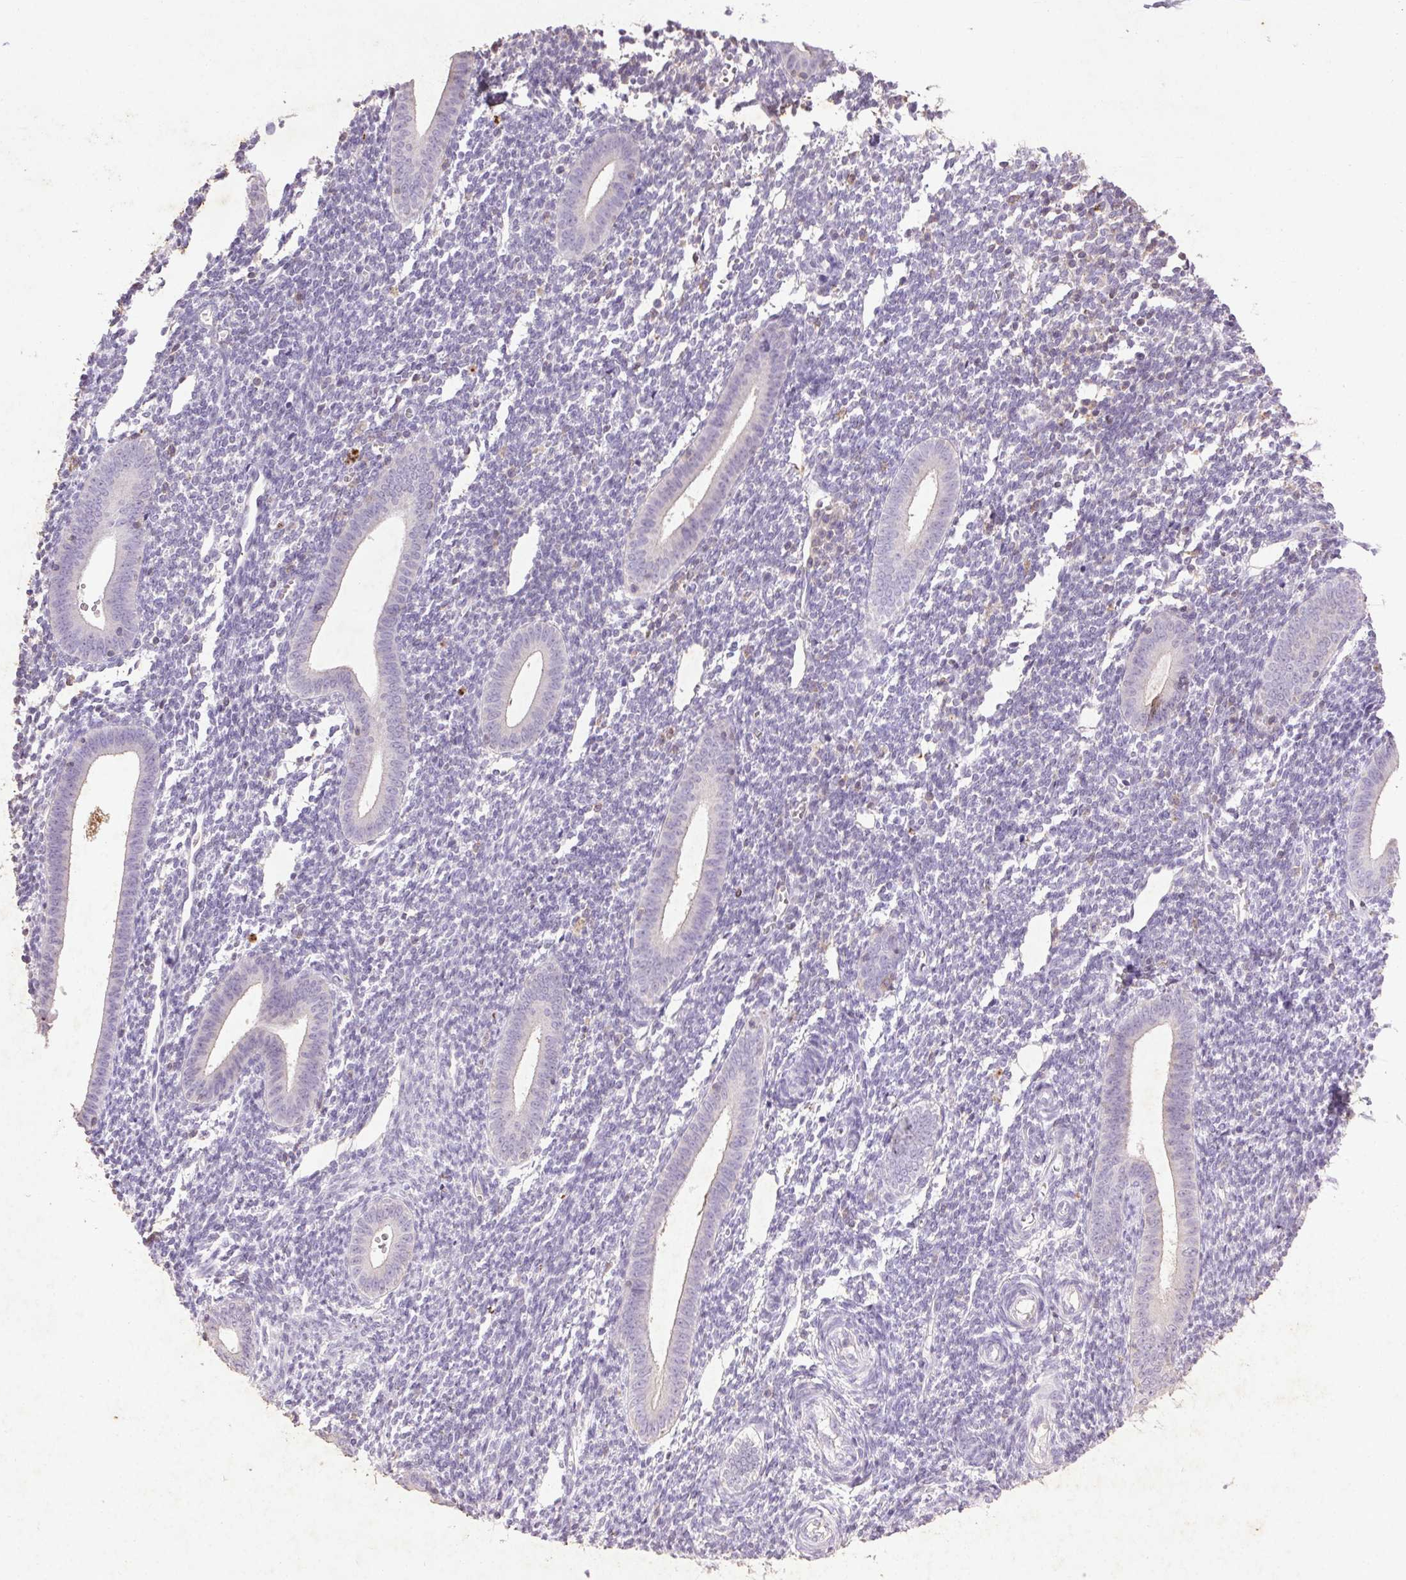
{"staining": {"intensity": "negative", "quantity": "none", "location": "none"}, "tissue": "endometrium", "cell_type": "Cells in endometrial stroma", "image_type": "normal", "snomed": [{"axis": "morphology", "description": "Normal tissue, NOS"}, {"axis": "topography", "description": "Endometrium"}], "caption": "Immunohistochemistry photomicrograph of normal endometrium: endometrium stained with DAB displays no significant protein positivity in cells in endometrial stroma.", "gene": "FNDC7", "patient": {"sex": "female", "age": 25}}